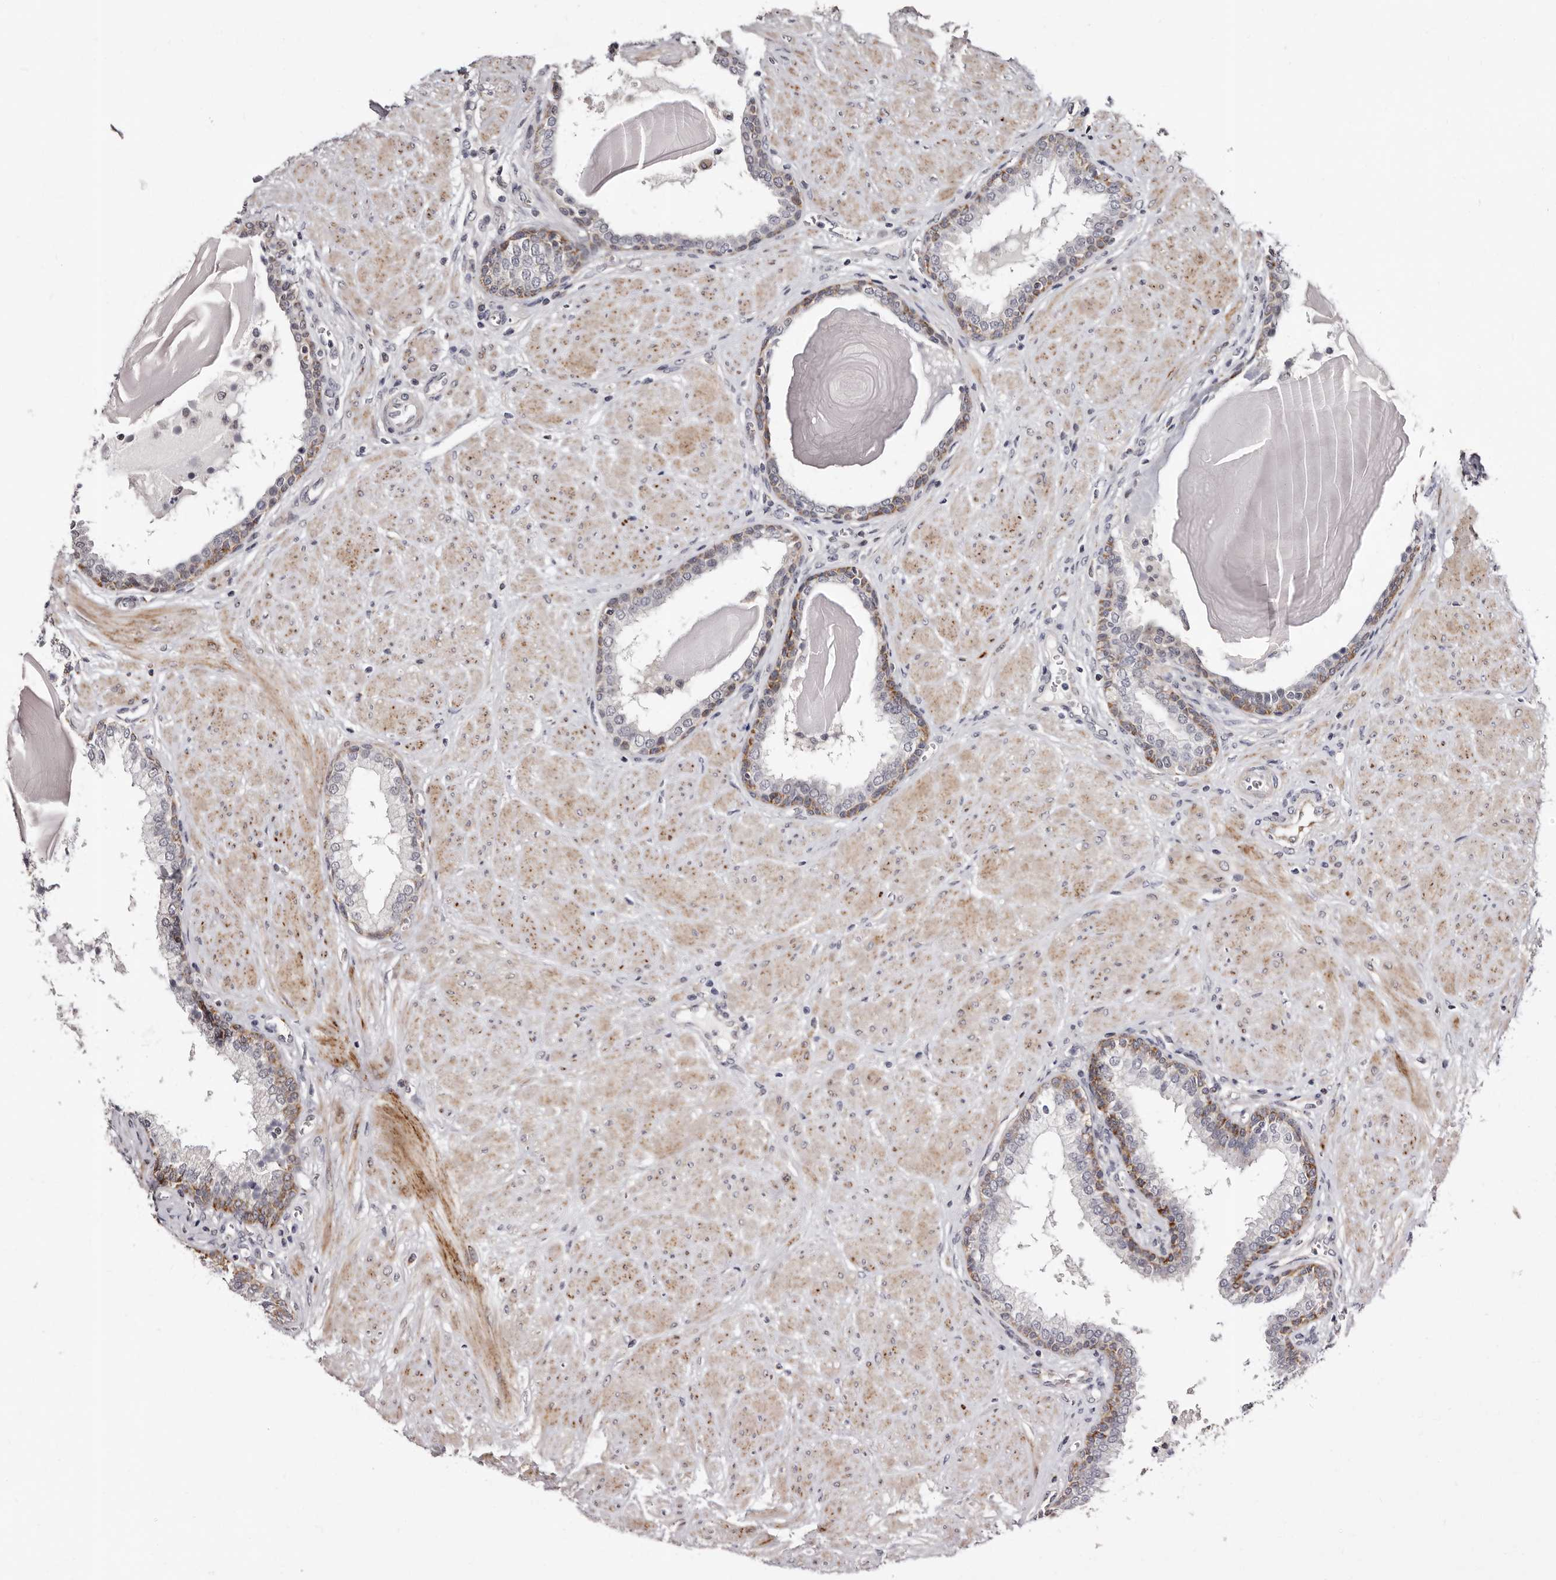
{"staining": {"intensity": "moderate", "quantity": "25%-75%", "location": "cytoplasmic/membranous"}, "tissue": "prostate", "cell_type": "Glandular cells", "image_type": "normal", "snomed": [{"axis": "morphology", "description": "Normal tissue, NOS"}, {"axis": "topography", "description": "Prostate"}], "caption": "Prostate stained for a protein (brown) exhibits moderate cytoplasmic/membranous positive expression in about 25%-75% of glandular cells.", "gene": "PHF20L1", "patient": {"sex": "male", "age": 51}}